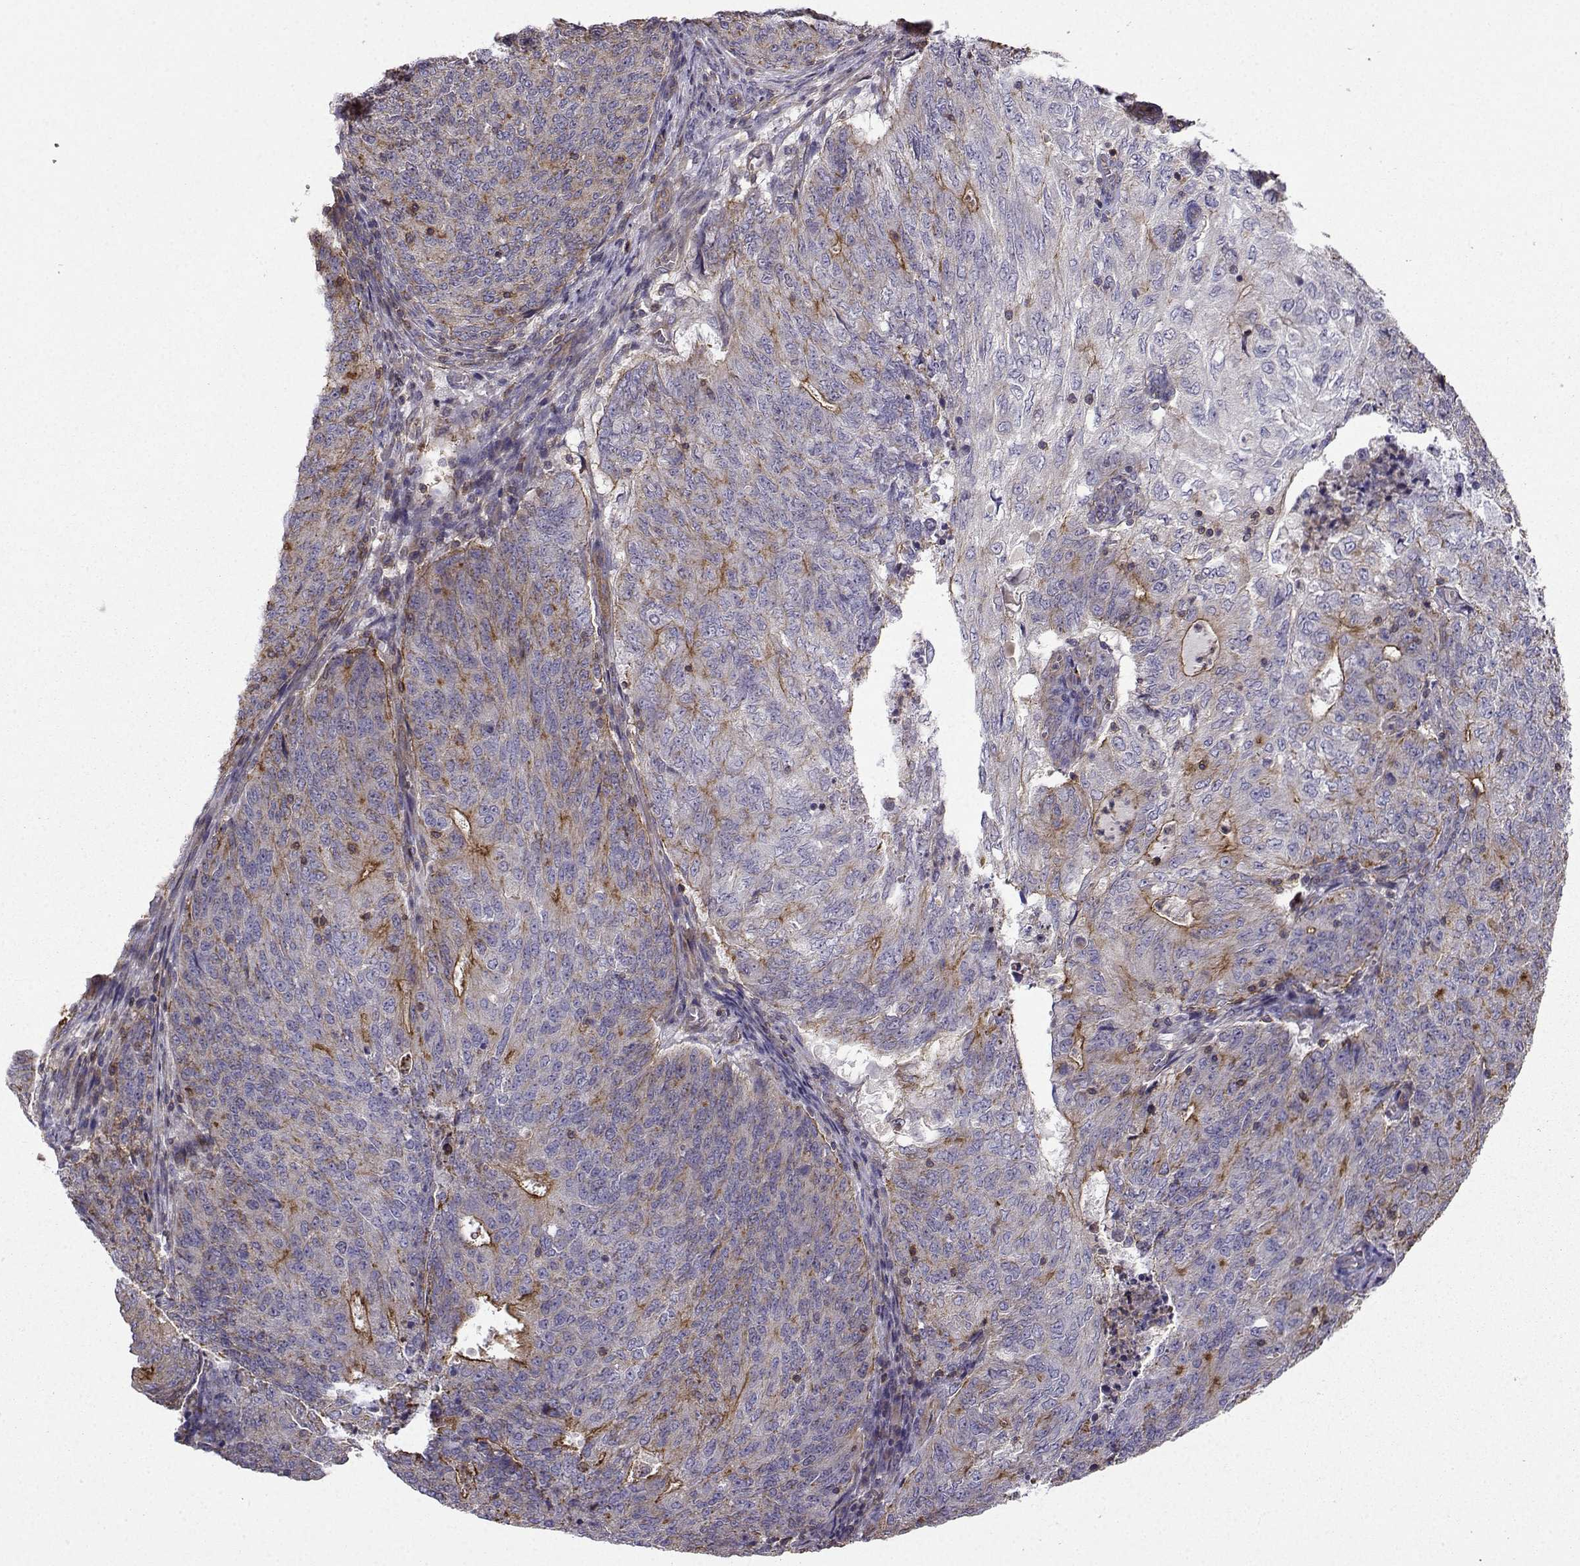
{"staining": {"intensity": "strong", "quantity": "<25%", "location": "cytoplasmic/membranous"}, "tissue": "endometrial cancer", "cell_type": "Tumor cells", "image_type": "cancer", "snomed": [{"axis": "morphology", "description": "Adenocarcinoma, NOS"}, {"axis": "topography", "description": "Endometrium"}], "caption": "An image of human endometrial cancer stained for a protein exhibits strong cytoplasmic/membranous brown staining in tumor cells. (DAB IHC with brightfield microscopy, high magnification).", "gene": "ITGB8", "patient": {"sex": "female", "age": 82}}